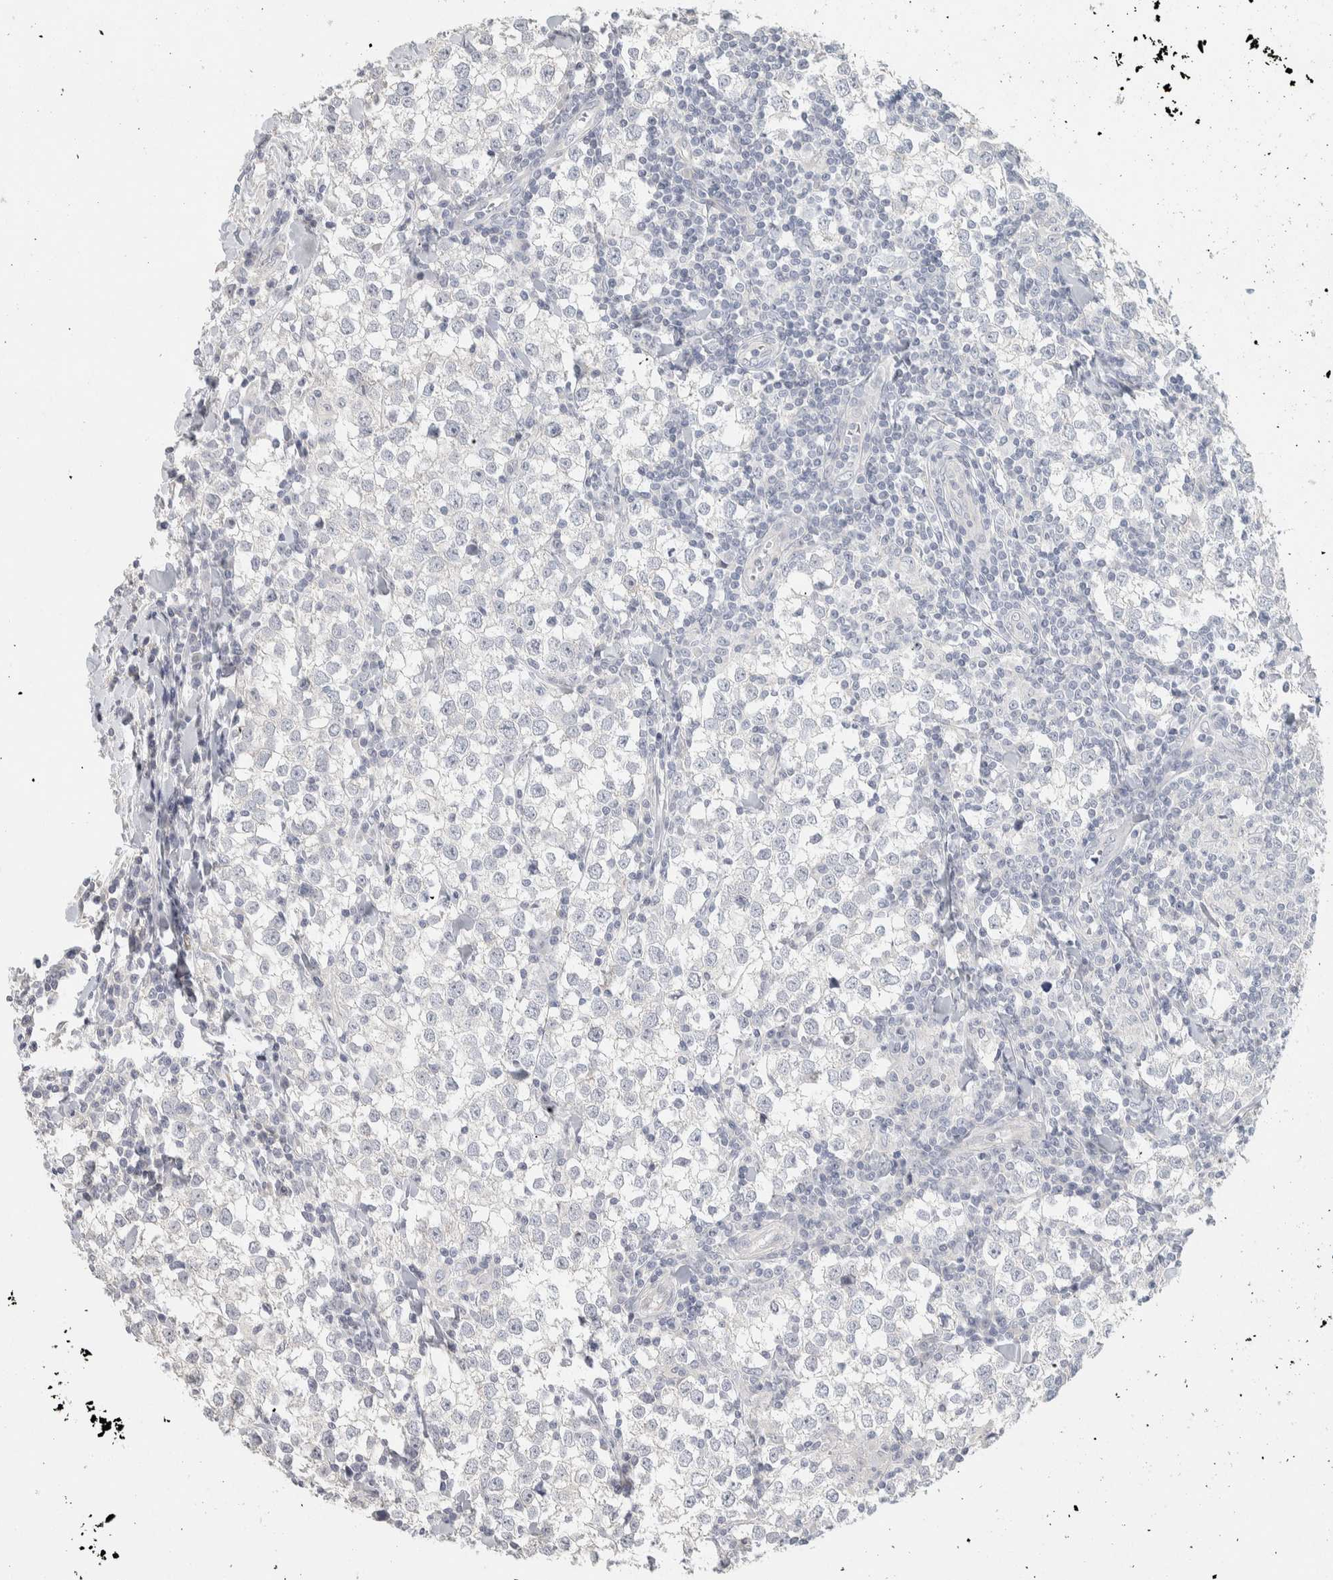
{"staining": {"intensity": "negative", "quantity": "none", "location": "none"}, "tissue": "testis cancer", "cell_type": "Tumor cells", "image_type": "cancer", "snomed": [{"axis": "morphology", "description": "Seminoma, NOS"}, {"axis": "morphology", "description": "Carcinoma, Embryonal, NOS"}, {"axis": "topography", "description": "Testis"}], "caption": "A histopathology image of human testis cancer (seminoma) is negative for staining in tumor cells.", "gene": "DCXR", "patient": {"sex": "male", "age": 36}}